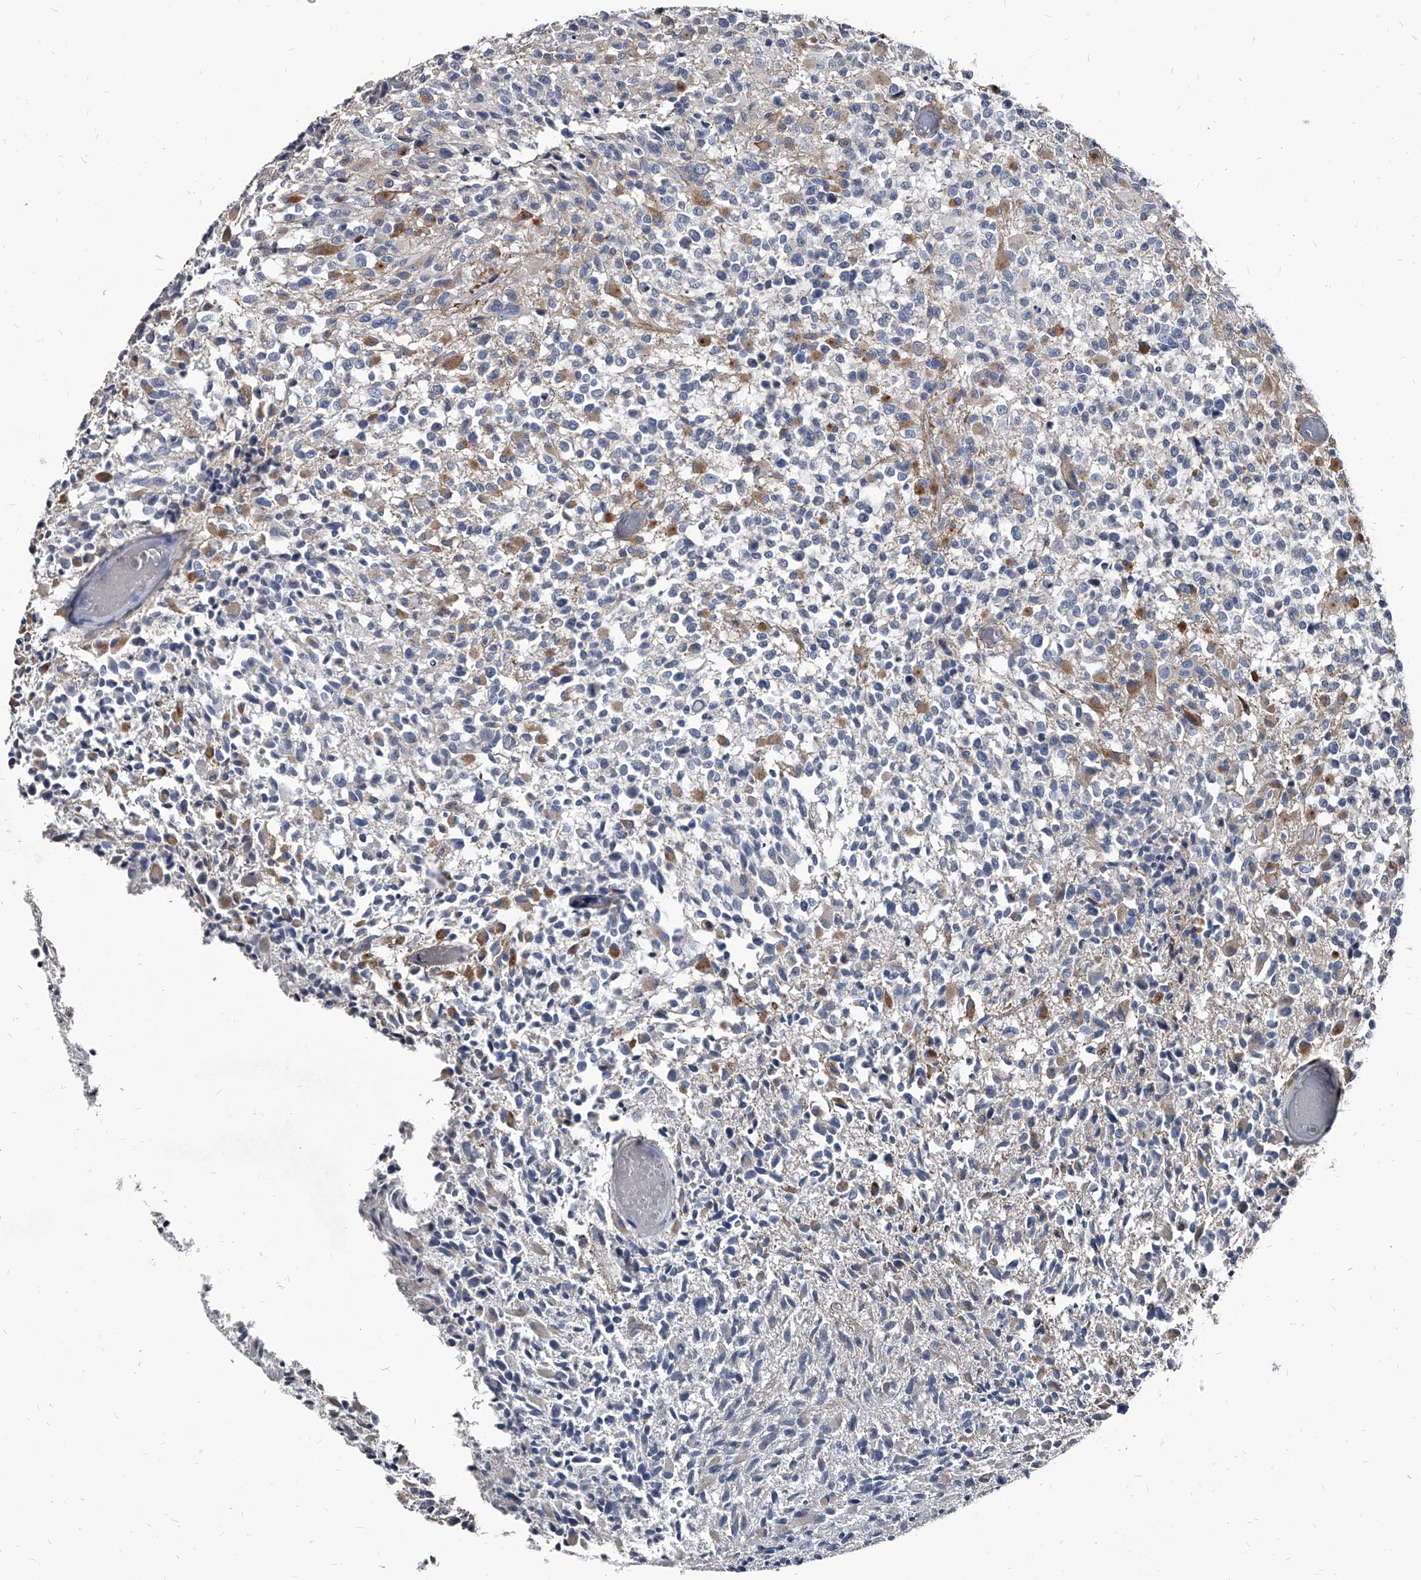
{"staining": {"intensity": "moderate", "quantity": "<25%", "location": "cytoplasmic/membranous"}, "tissue": "glioma", "cell_type": "Tumor cells", "image_type": "cancer", "snomed": [{"axis": "morphology", "description": "Glioma, malignant, High grade"}, {"axis": "morphology", "description": "Glioblastoma, NOS"}, {"axis": "topography", "description": "Brain"}], "caption": "Tumor cells exhibit low levels of moderate cytoplasmic/membranous expression in about <25% of cells in human glioblastoma.", "gene": "PGLYRP3", "patient": {"sex": "male", "age": 60}}